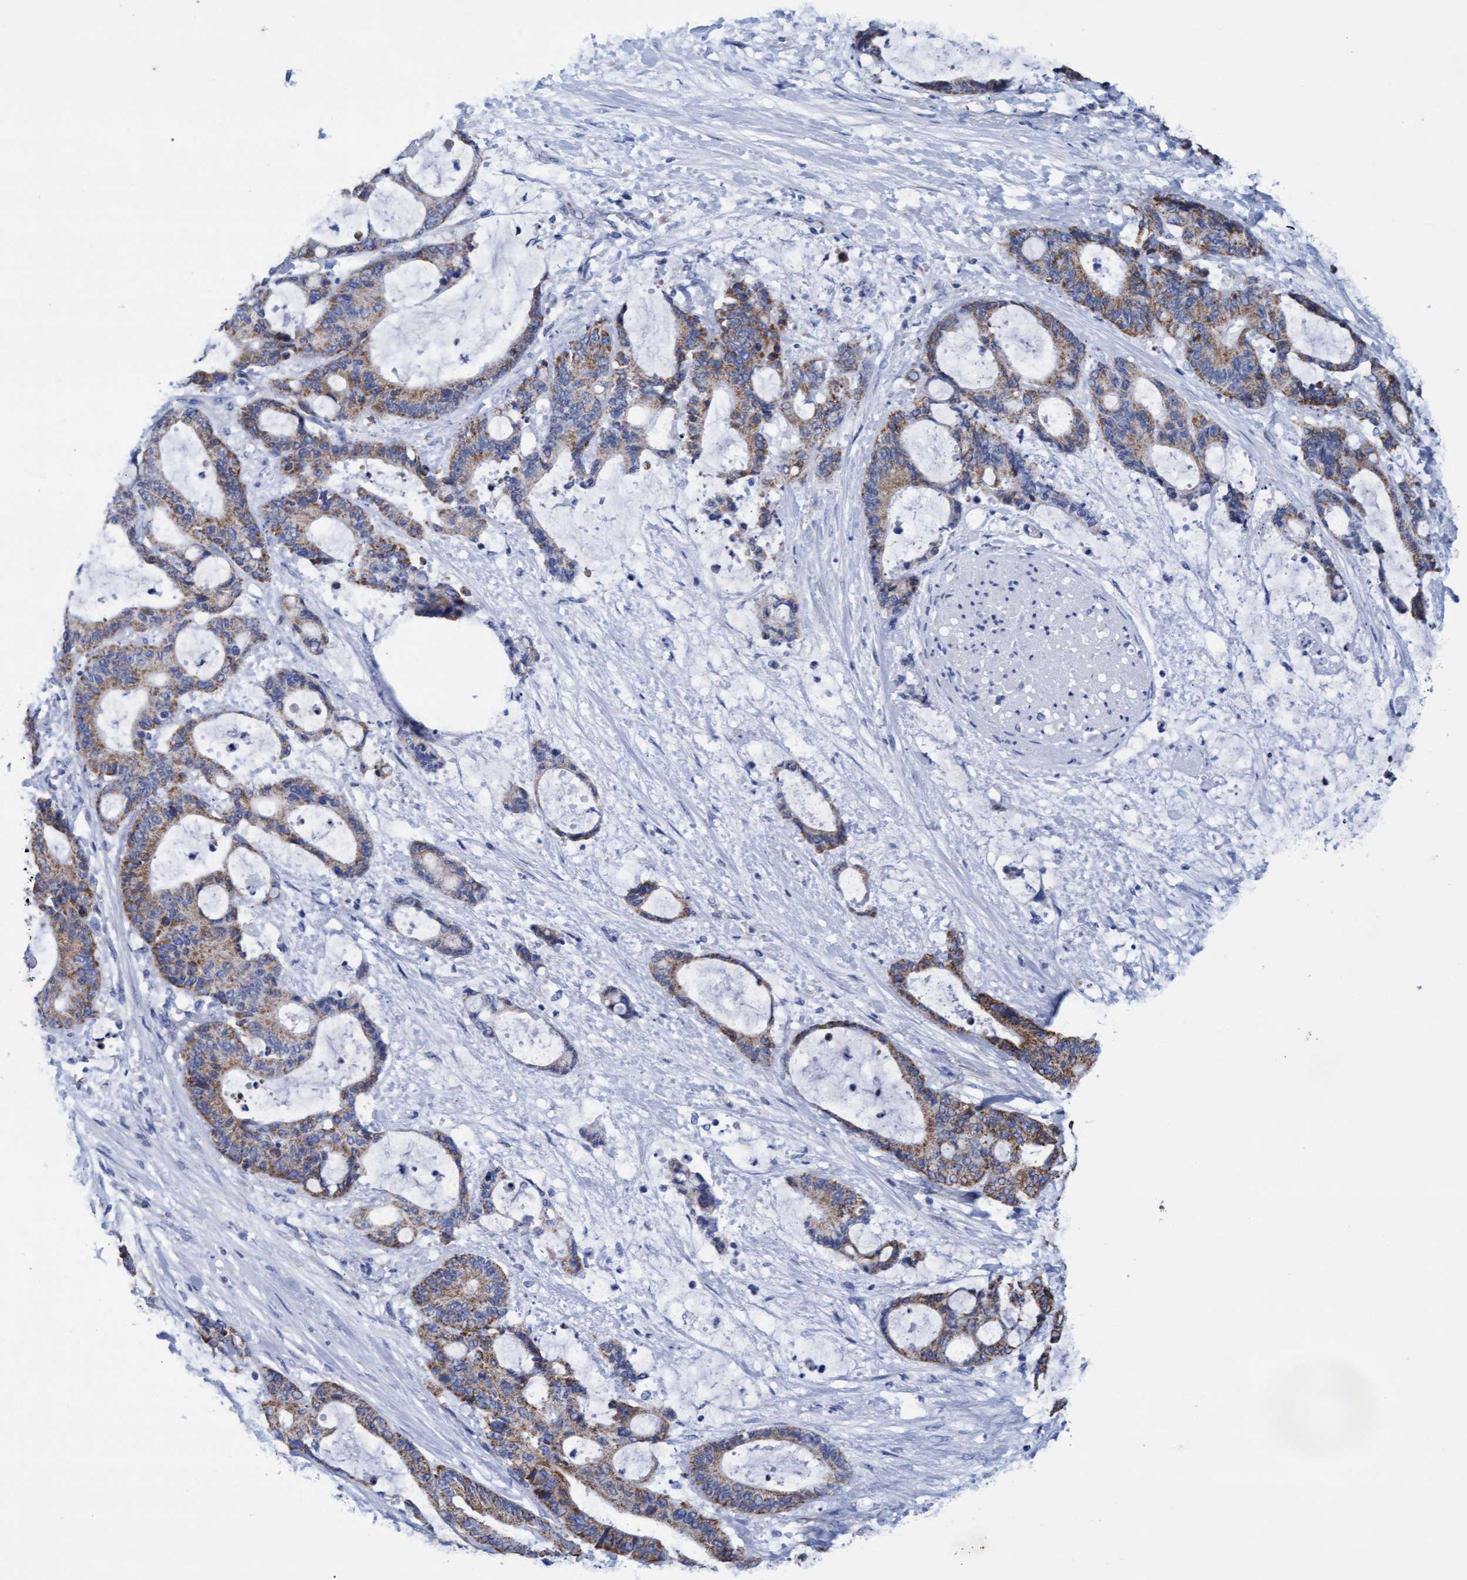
{"staining": {"intensity": "strong", "quantity": ">75%", "location": "cytoplasmic/membranous"}, "tissue": "liver cancer", "cell_type": "Tumor cells", "image_type": "cancer", "snomed": [{"axis": "morphology", "description": "Normal tissue, NOS"}, {"axis": "morphology", "description": "Cholangiocarcinoma"}, {"axis": "topography", "description": "Liver"}, {"axis": "topography", "description": "Peripheral nerve tissue"}], "caption": "Protein expression analysis of liver cancer displays strong cytoplasmic/membranous staining in about >75% of tumor cells. (IHC, brightfield microscopy, high magnification).", "gene": "MRPL38", "patient": {"sex": "female", "age": 73}}